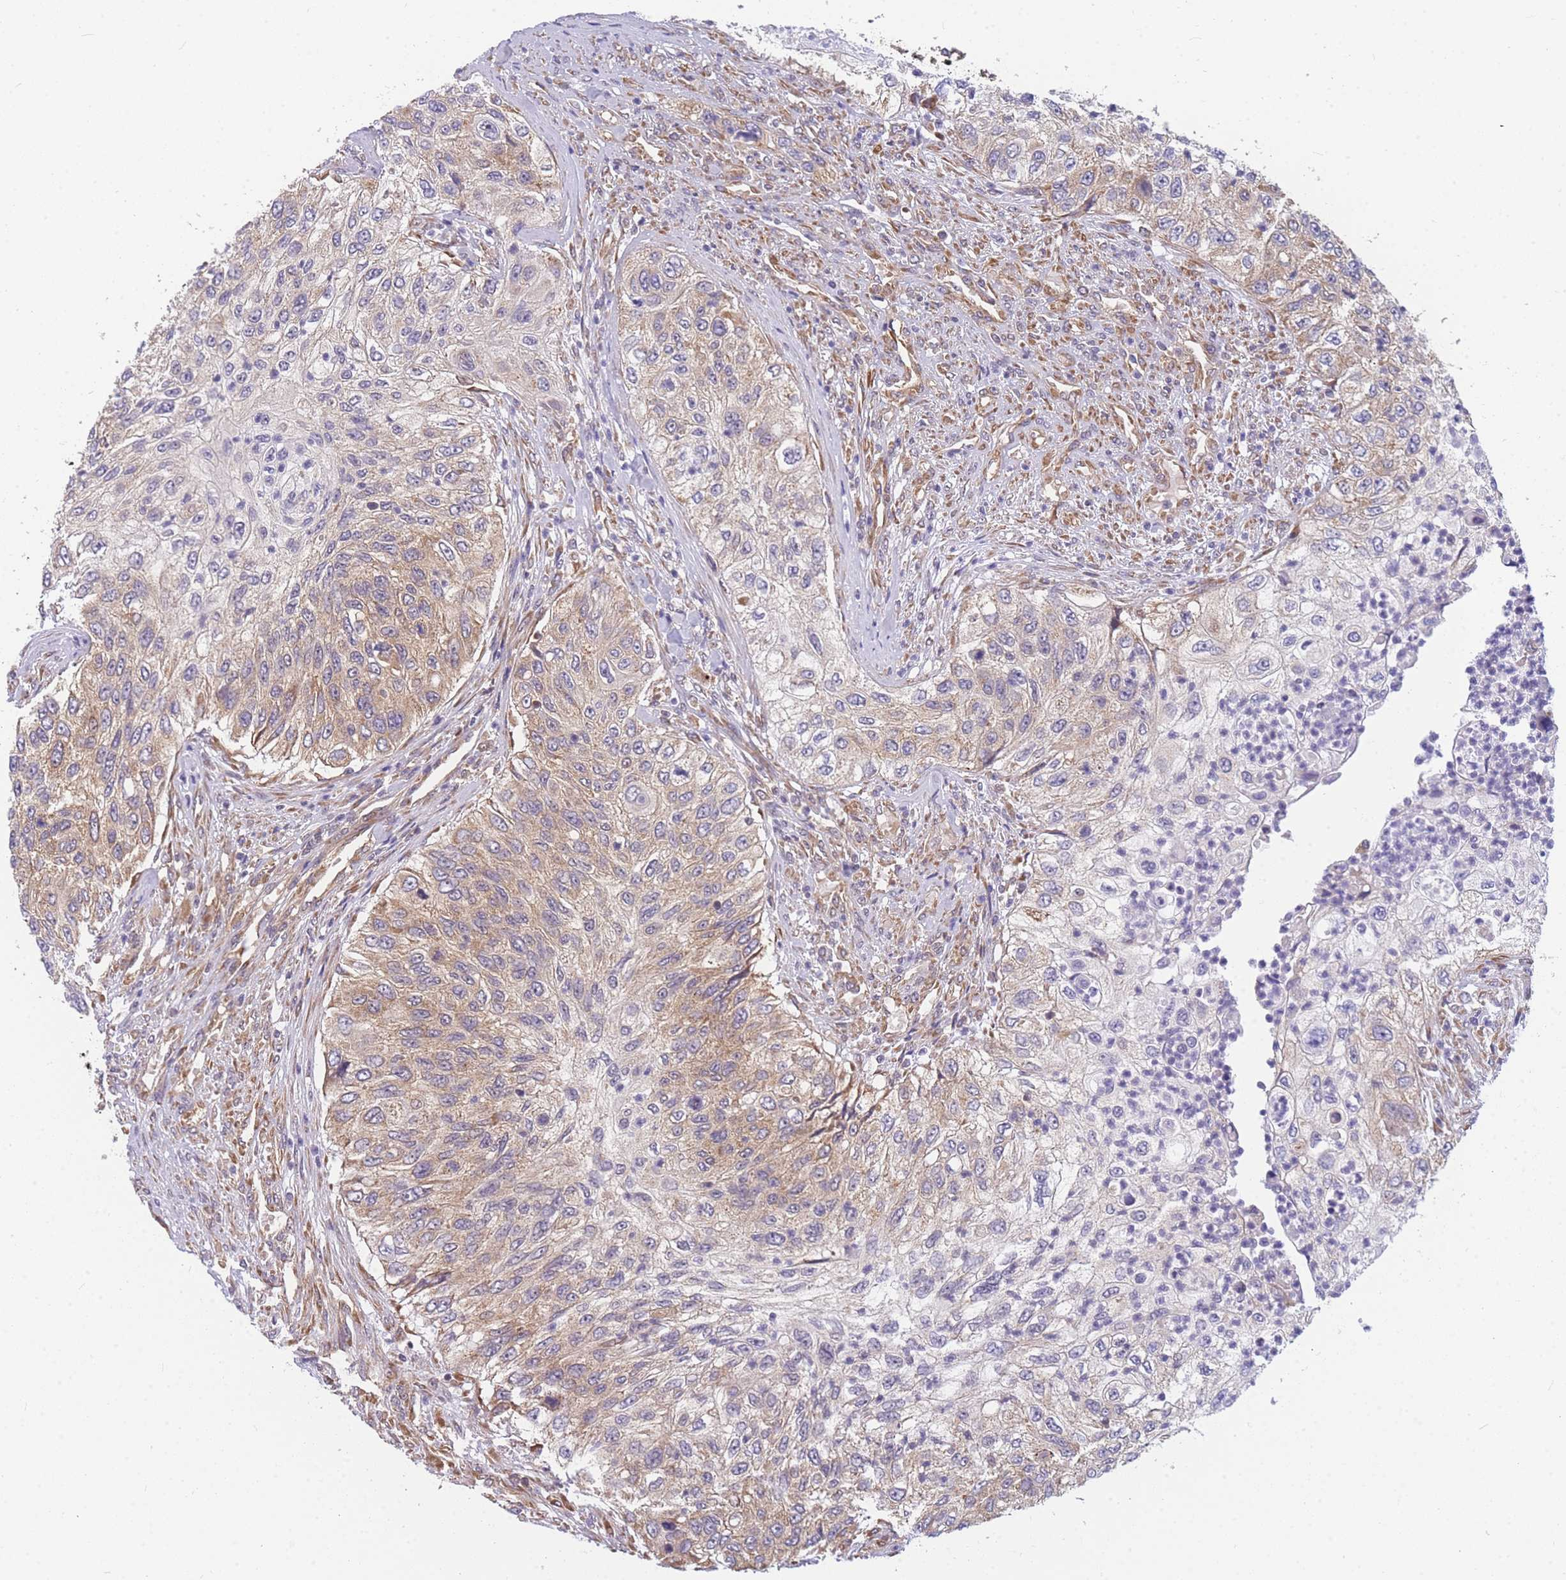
{"staining": {"intensity": "moderate", "quantity": "25%-75%", "location": "cytoplasmic/membranous"}, "tissue": "urothelial cancer", "cell_type": "Tumor cells", "image_type": "cancer", "snomed": [{"axis": "morphology", "description": "Urothelial carcinoma, High grade"}, {"axis": "topography", "description": "Urinary bladder"}], "caption": "High-grade urothelial carcinoma stained for a protein exhibits moderate cytoplasmic/membranous positivity in tumor cells.", "gene": "MRPL23", "patient": {"sex": "female", "age": 60}}